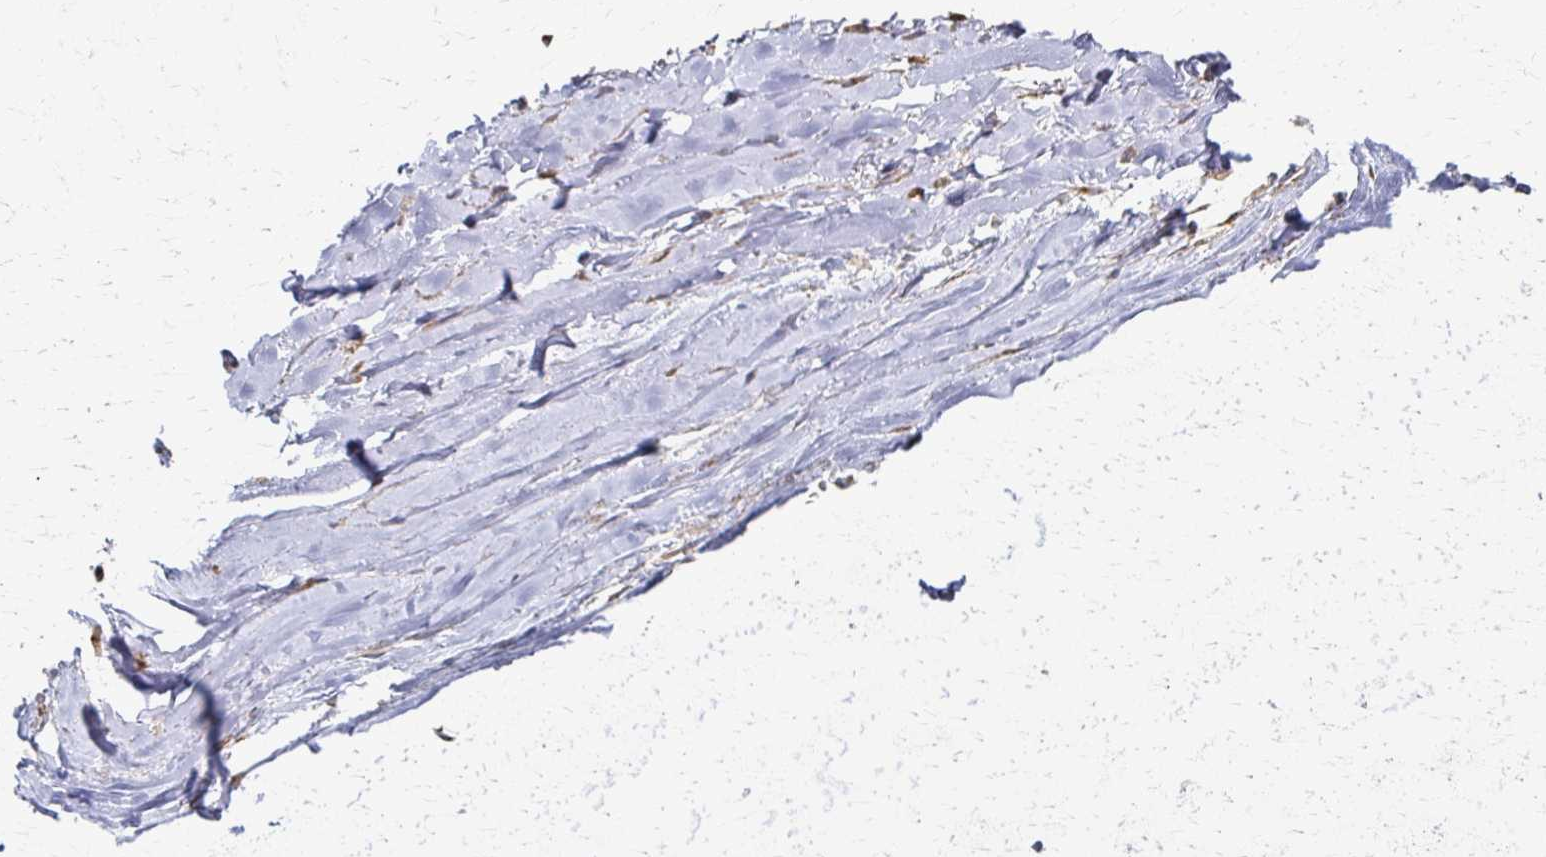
{"staining": {"intensity": "negative", "quantity": "none", "location": "none"}, "tissue": "adipose tissue", "cell_type": "Adipocytes", "image_type": "normal", "snomed": [{"axis": "morphology", "description": "Normal tissue, NOS"}, {"axis": "topography", "description": "Cartilage tissue"}, {"axis": "topography", "description": "Nasopharynx"}, {"axis": "topography", "description": "Thyroid gland"}], "caption": "The immunohistochemistry micrograph has no significant expression in adipocytes of adipose tissue.", "gene": "C1QTNF7", "patient": {"sex": "male", "age": 63}}